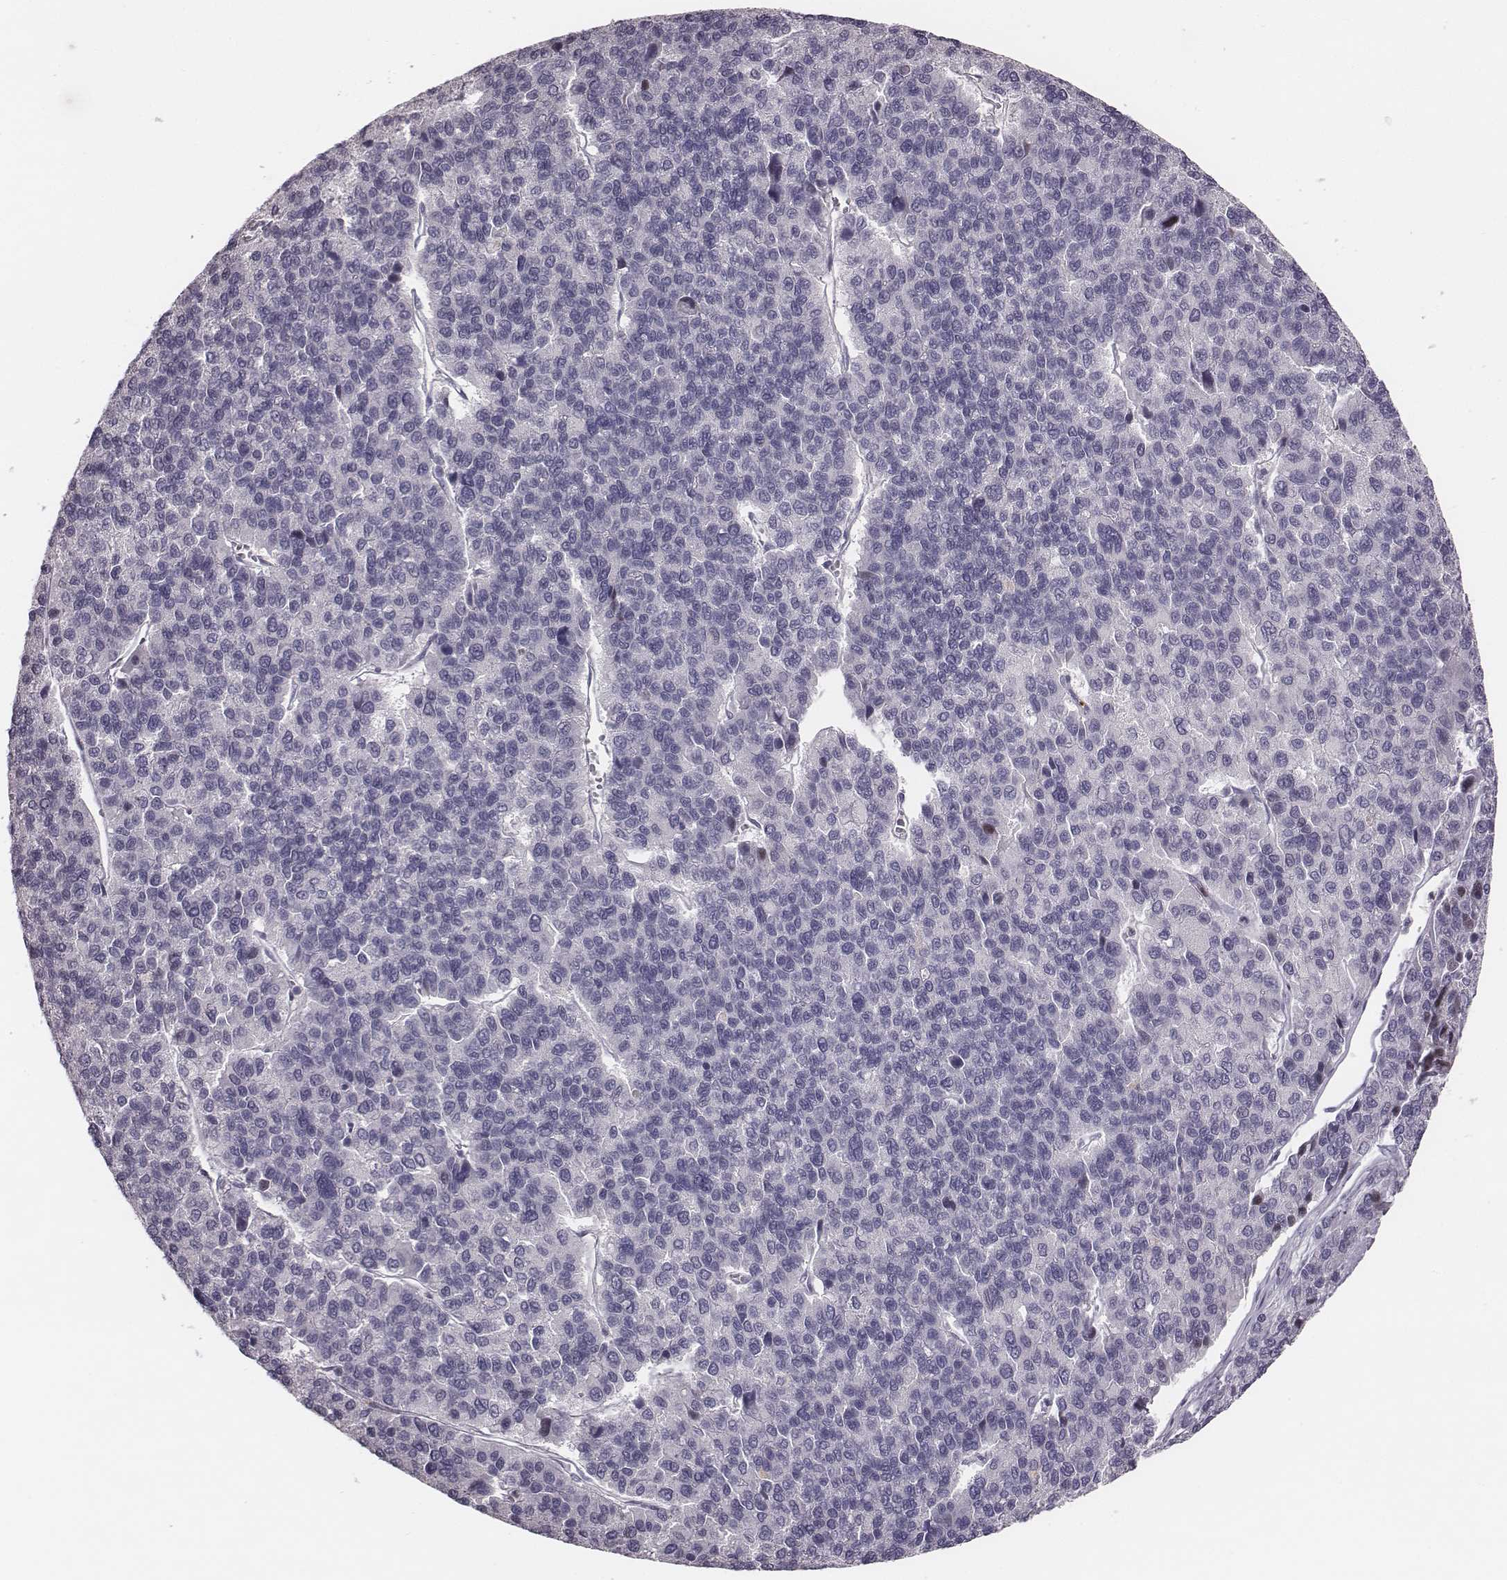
{"staining": {"intensity": "negative", "quantity": "none", "location": "none"}, "tissue": "liver cancer", "cell_type": "Tumor cells", "image_type": "cancer", "snomed": [{"axis": "morphology", "description": "Carcinoma, Hepatocellular, NOS"}, {"axis": "topography", "description": "Liver"}], "caption": "Immunohistochemistry (IHC) of human liver cancer (hepatocellular carcinoma) reveals no staining in tumor cells.", "gene": "NDC1", "patient": {"sex": "female", "age": 41}}